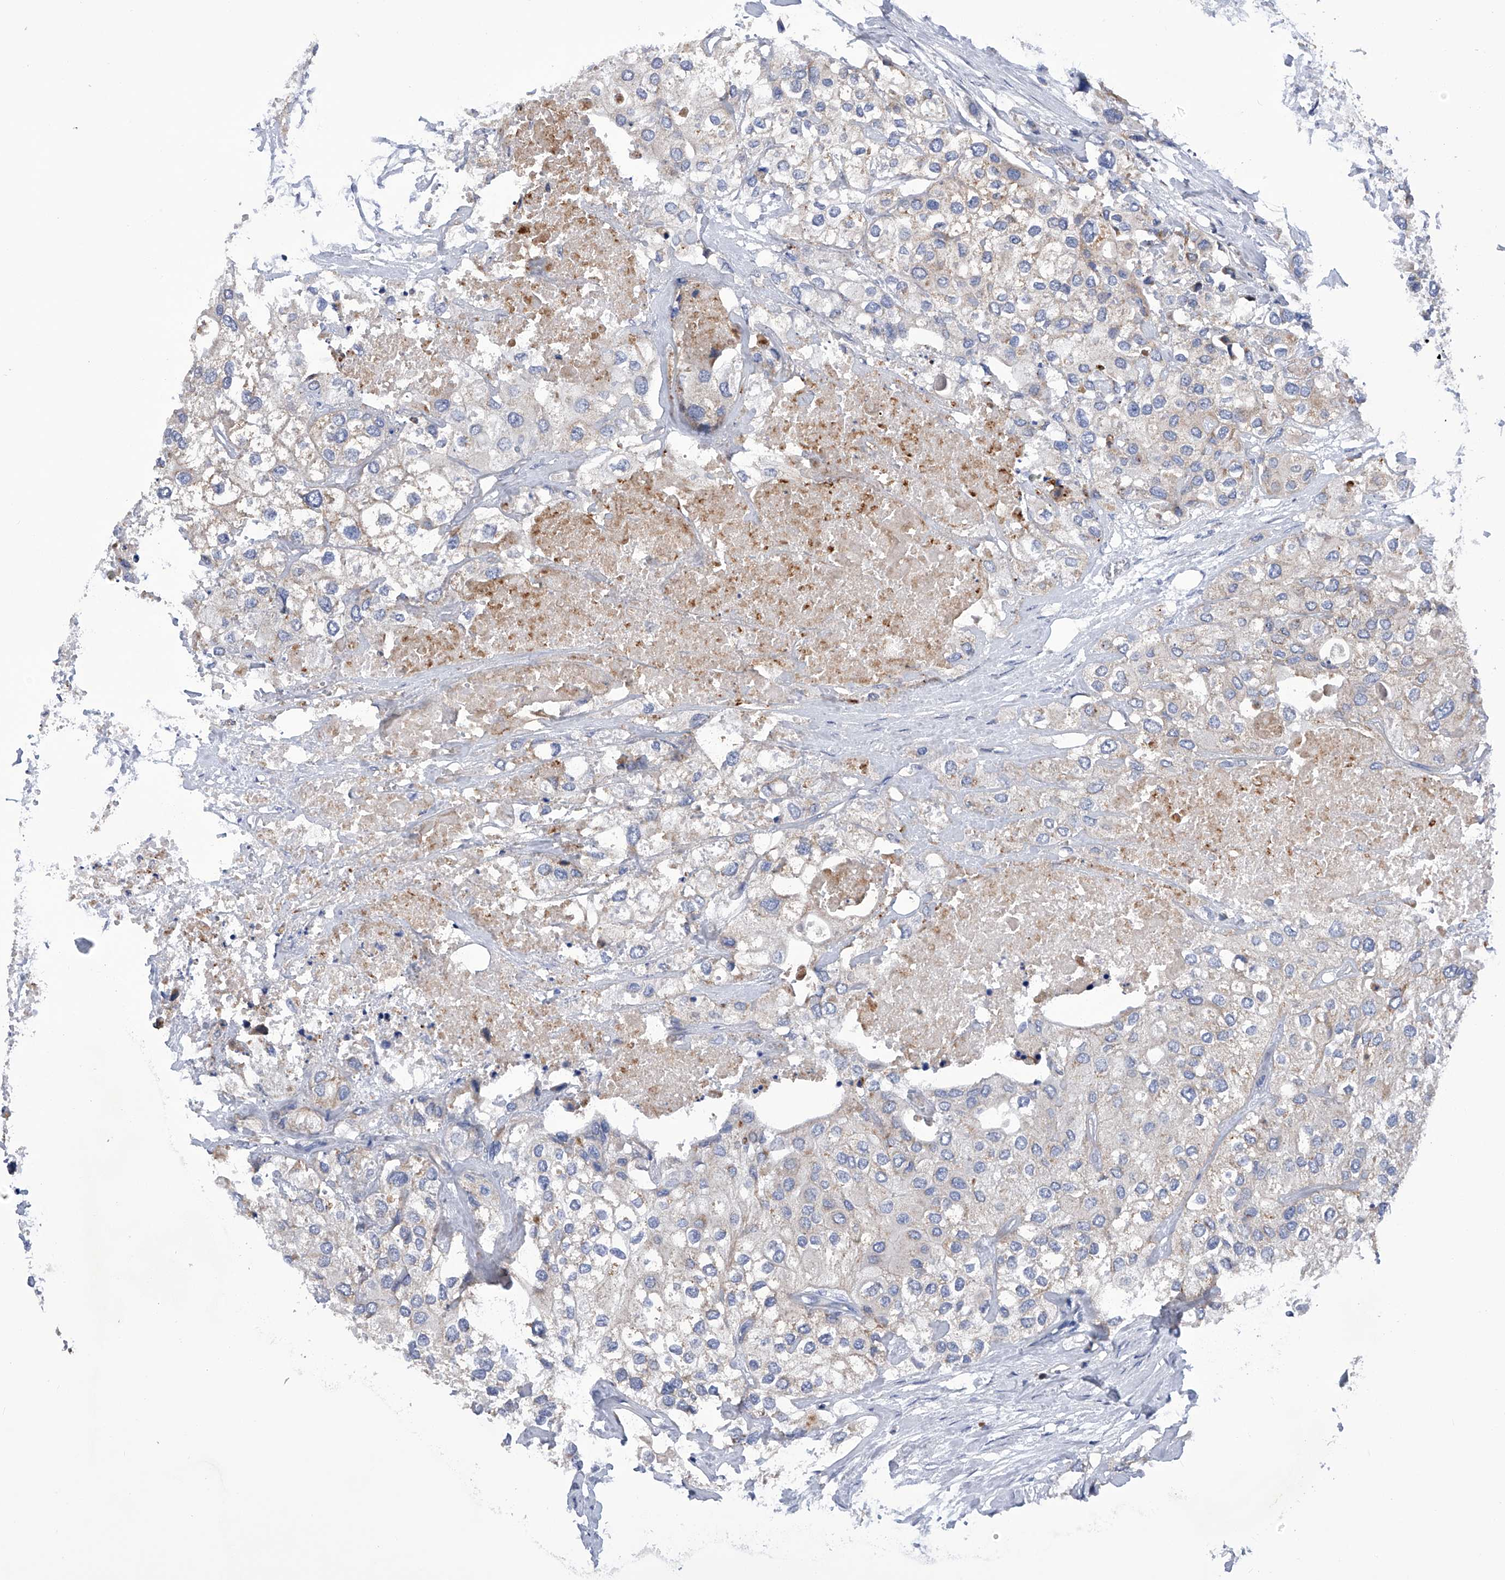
{"staining": {"intensity": "weak", "quantity": "<25%", "location": "cytoplasmic/membranous"}, "tissue": "urothelial cancer", "cell_type": "Tumor cells", "image_type": "cancer", "snomed": [{"axis": "morphology", "description": "Urothelial carcinoma, High grade"}, {"axis": "topography", "description": "Urinary bladder"}], "caption": "A micrograph of urothelial cancer stained for a protein exhibits no brown staining in tumor cells. Nuclei are stained in blue.", "gene": "MLYCD", "patient": {"sex": "male", "age": 64}}